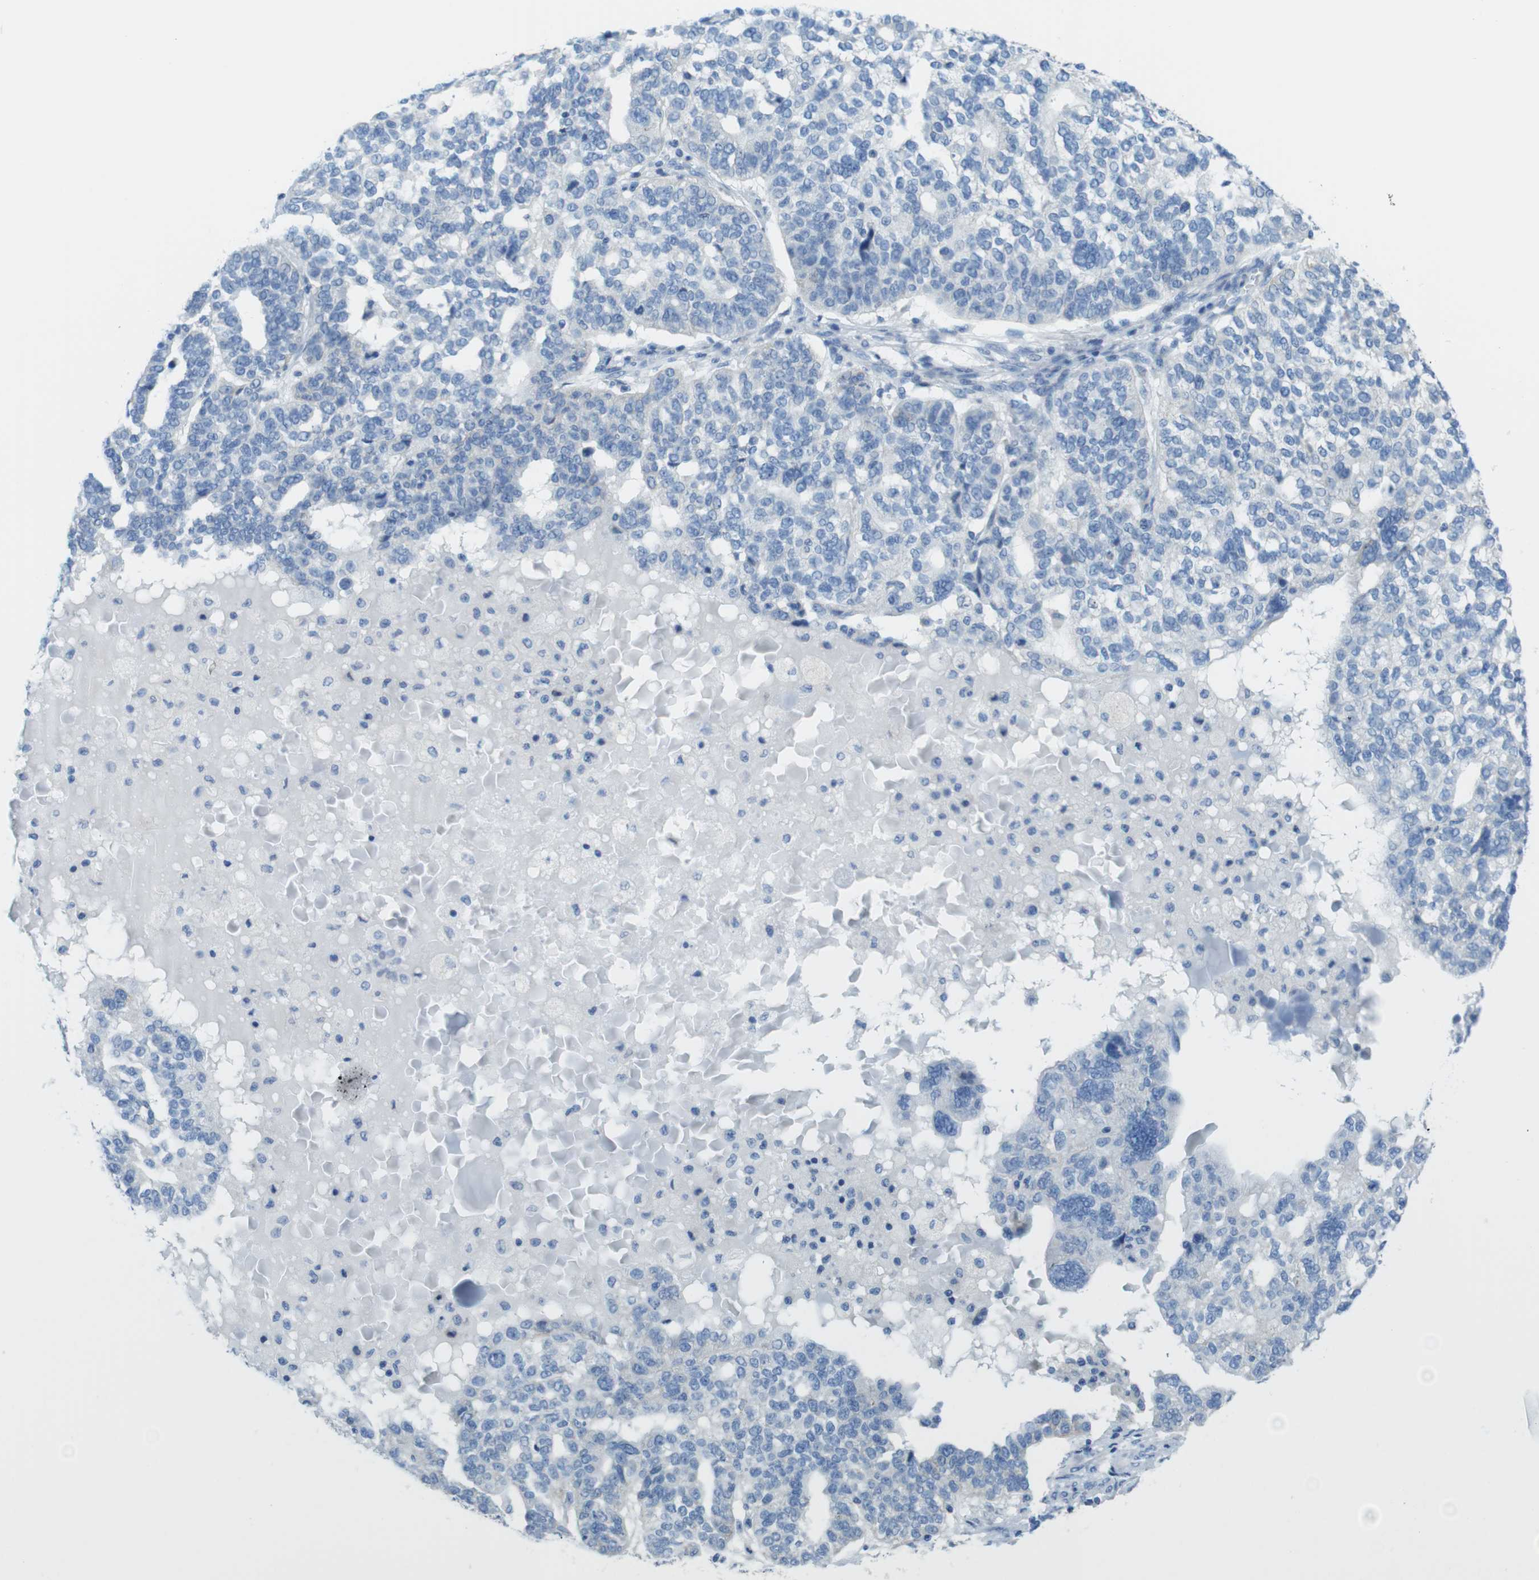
{"staining": {"intensity": "negative", "quantity": "none", "location": "none"}, "tissue": "ovarian cancer", "cell_type": "Tumor cells", "image_type": "cancer", "snomed": [{"axis": "morphology", "description": "Cystadenocarcinoma, serous, NOS"}, {"axis": "topography", "description": "Ovary"}], "caption": "DAB (3,3'-diaminobenzidine) immunohistochemical staining of ovarian cancer (serous cystadenocarcinoma) shows no significant staining in tumor cells.", "gene": "ASIC5", "patient": {"sex": "female", "age": 59}}